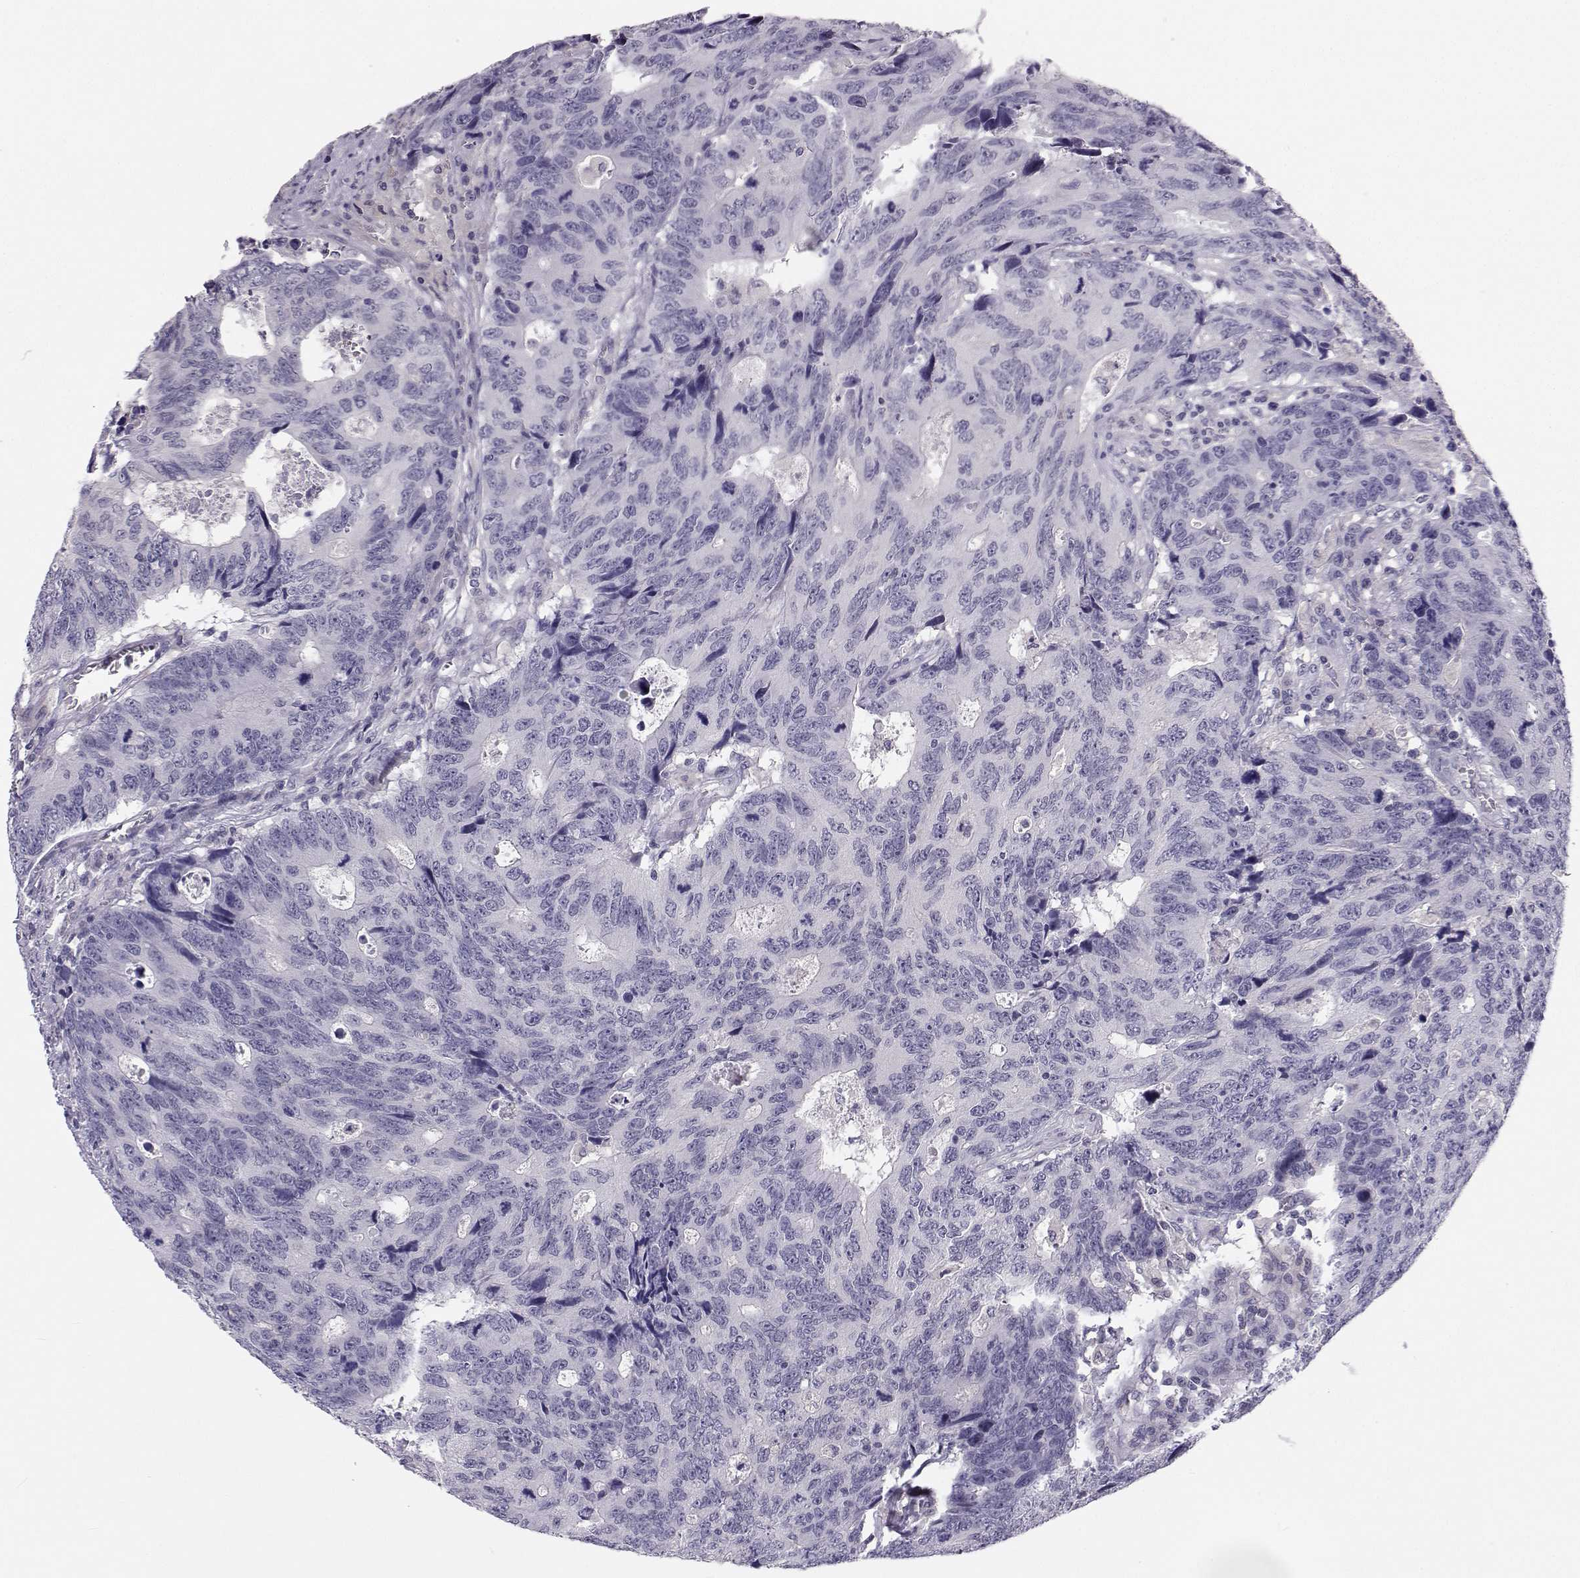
{"staining": {"intensity": "negative", "quantity": "none", "location": "none"}, "tissue": "colorectal cancer", "cell_type": "Tumor cells", "image_type": "cancer", "snomed": [{"axis": "morphology", "description": "Adenocarcinoma, NOS"}, {"axis": "topography", "description": "Colon"}], "caption": "The photomicrograph reveals no staining of tumor cells in colorectal cancer (adenocarcinoma).", "gene": "MROH7", "patient": {"sex": "female", "age": 77}}